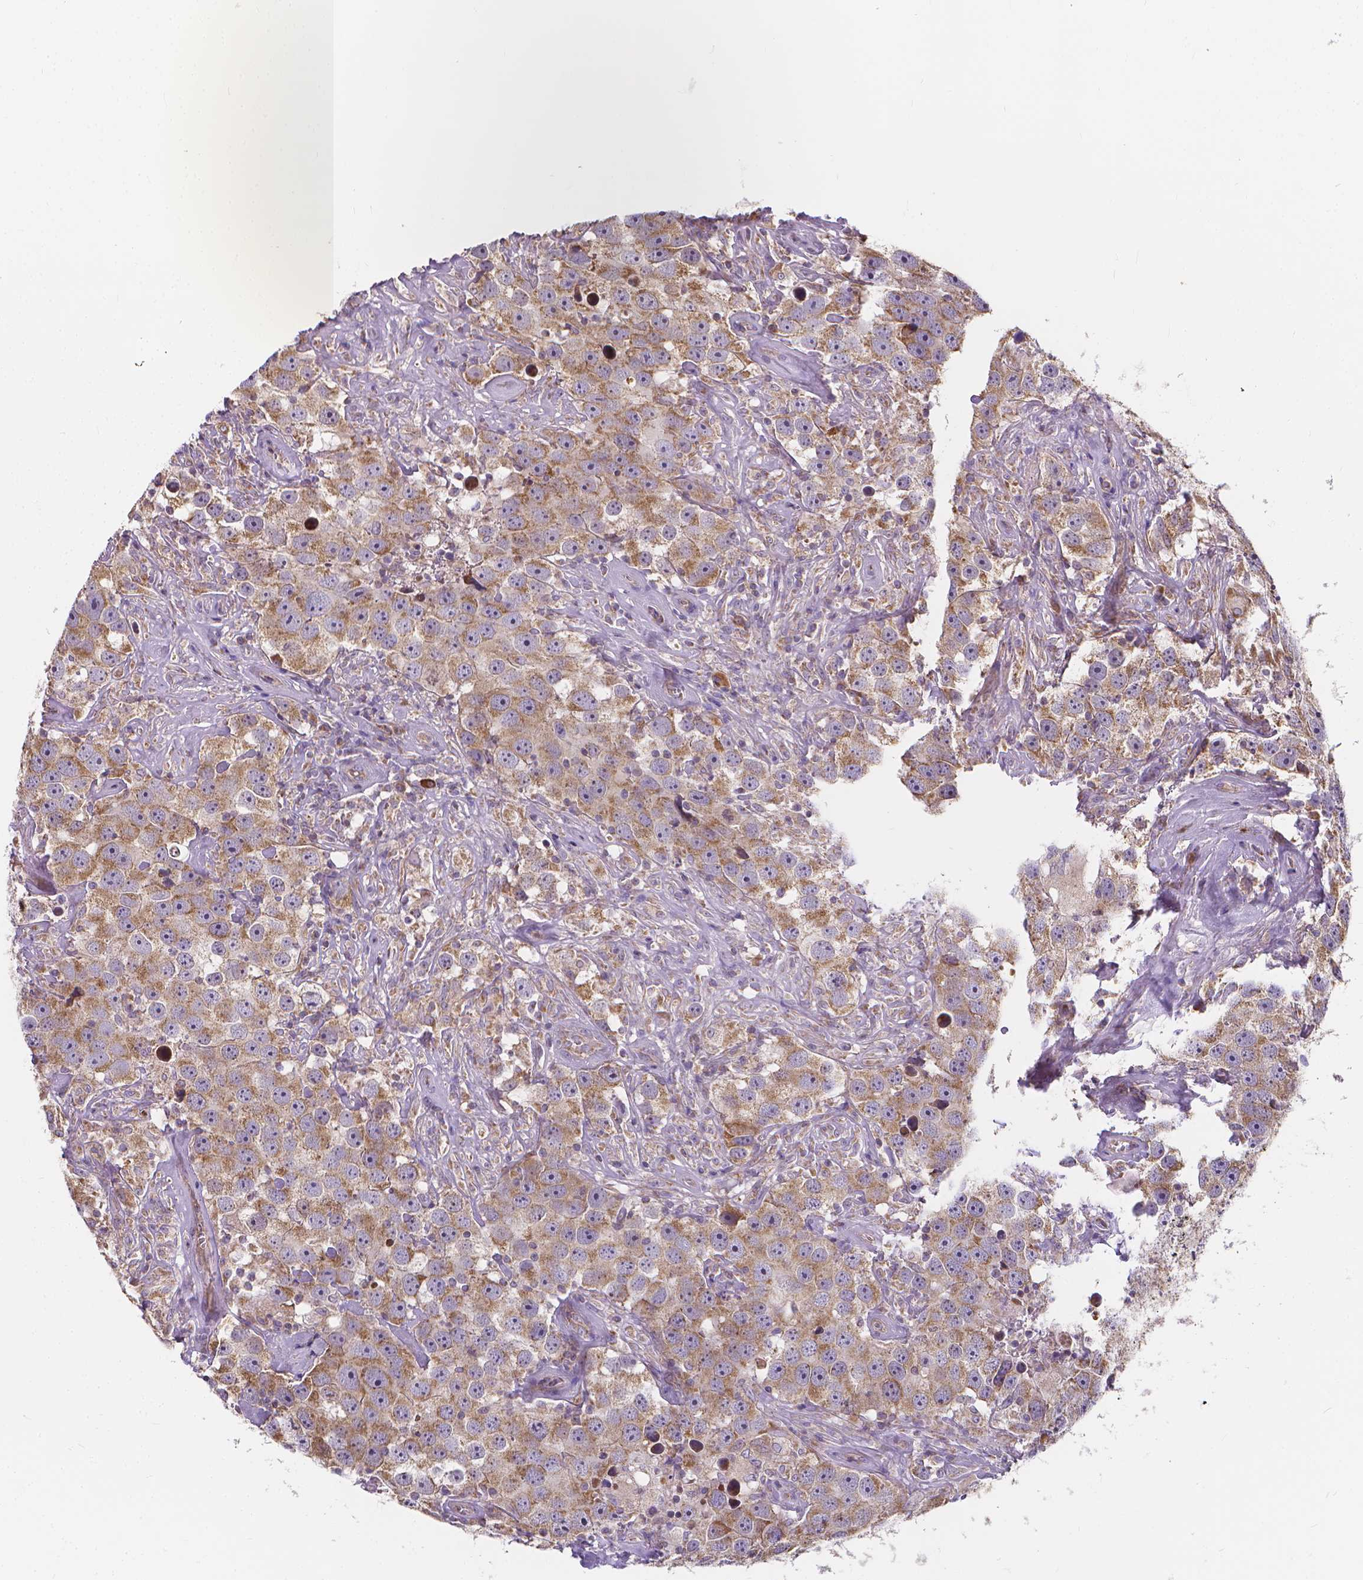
{"staining": {"intensity": "moderate", "quantity": ">75%", "location": "cytoplasmic/membranous"}, "tissue": "testis cancer", "cell_type": "Tumor cells", "image_type": "cancer", "snomed": [{"axis": "morphology", "description": "Seminoma, NOS"}, {"axis": "topography", "description": "Testis"}], "caption": "Testis cancer stained for a protein (brown) shows moderate cytoplasmic/membranous positive expression in approximately >75% of tumor cells.", "gene": "SNCAIP", "patient": {"sex": "male", "age": 49}}